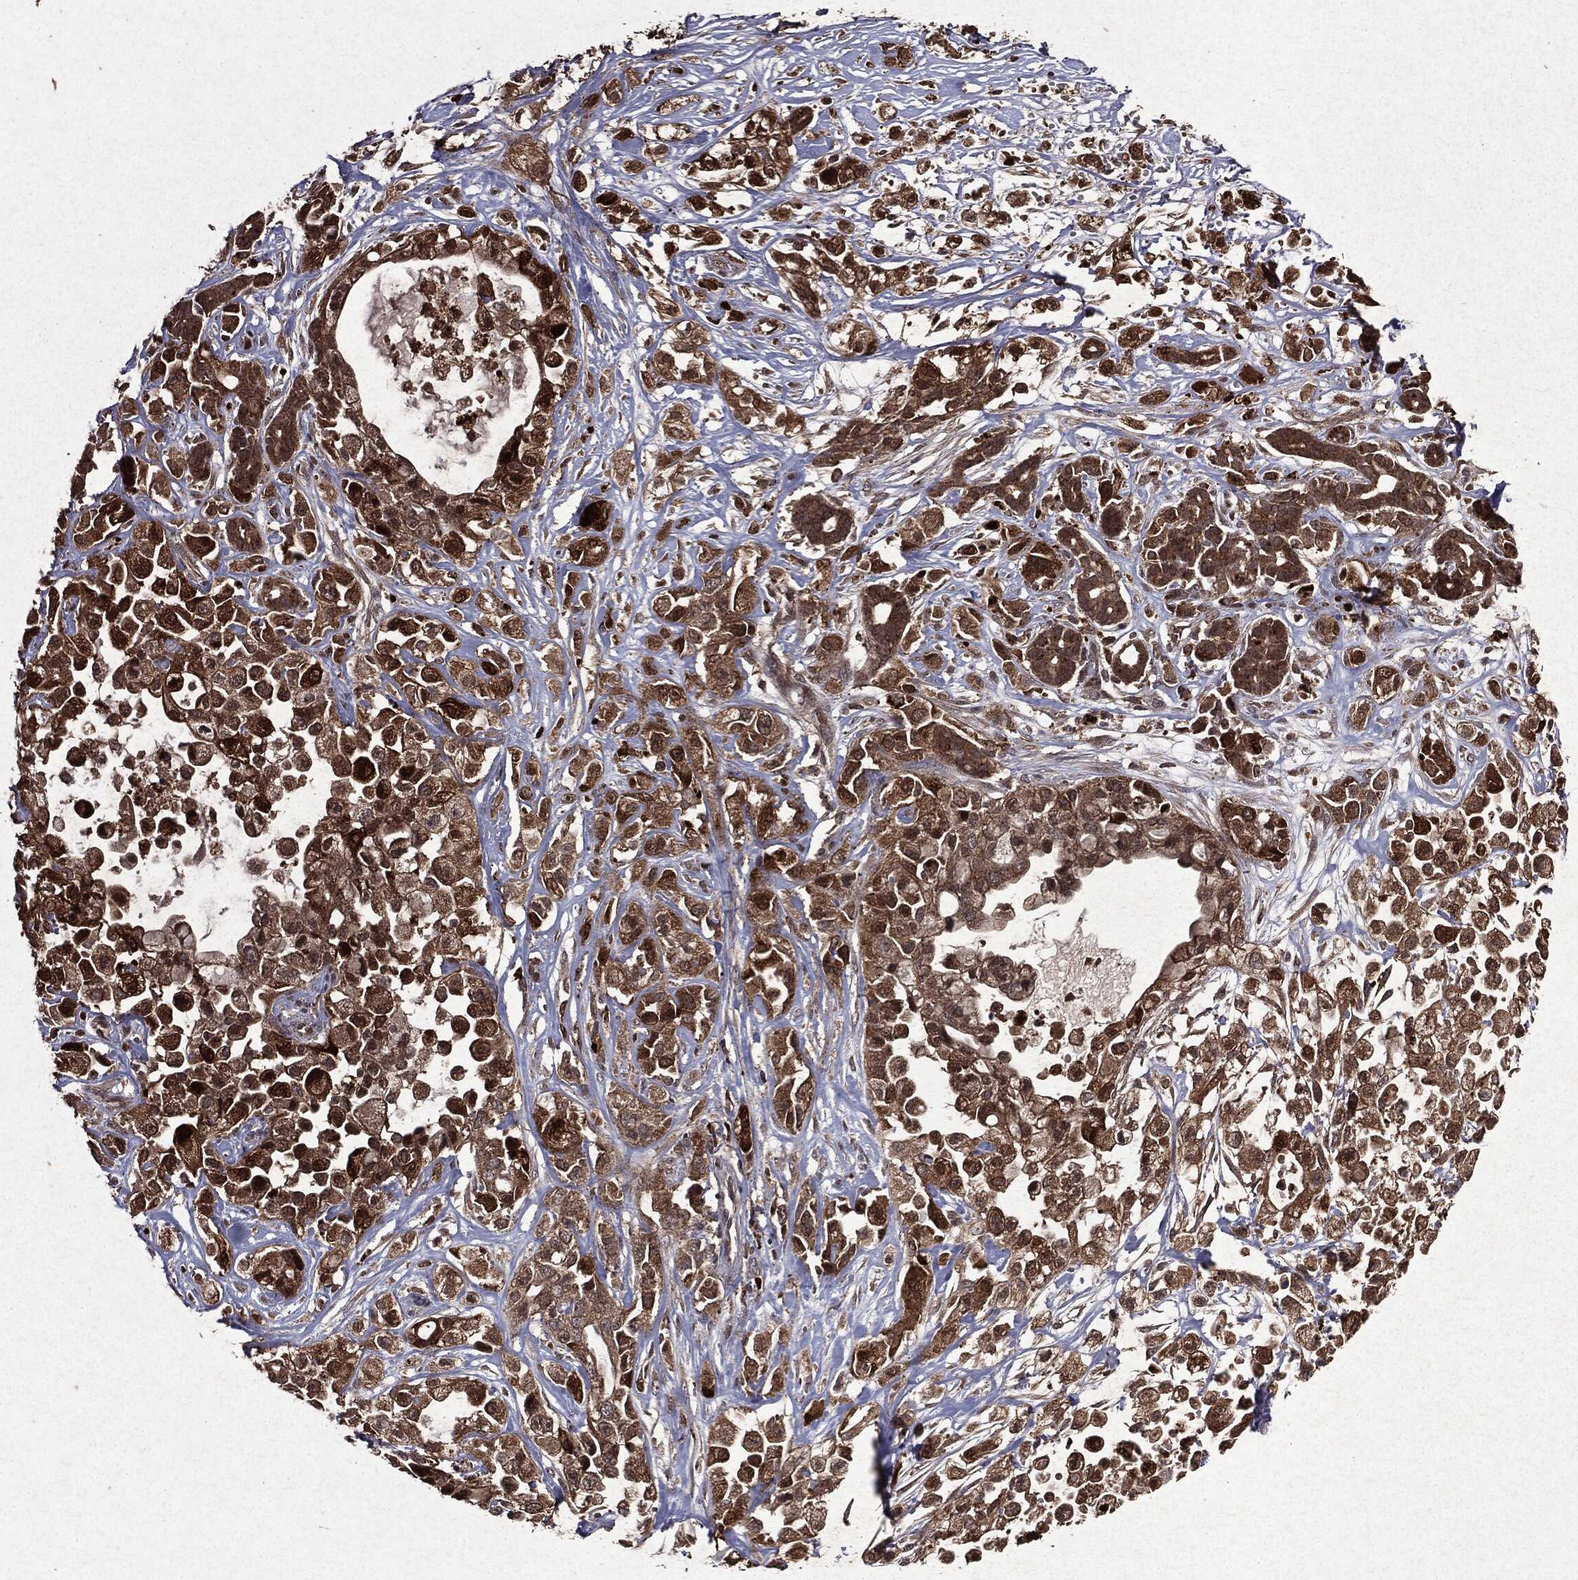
{"staining": {"intensity": "moderate", "quantity": ">75%", "location": "cytoplasmic/membranous,nuclear"}, "tissue": "pancreatic cancer", "cell_type": "Tumor cells", "image_type": "cancer", "snomed": [{"axis": "morphology", "description": "Adenocarcinoma, NOS"}, {"axis": "topography", "description": "Pancreas"}], "caption": "DAB (3,3'-diaminobenzidine) immunohistochemical staining of human adenocarcinoma (pancreatic) demonstrates moderate cytoplasmic/membranous and nuclear protein expression in approximately >75% of tumor cells.", "gene": "MTOR", "patient": {"sex": "male", "age": 44}}